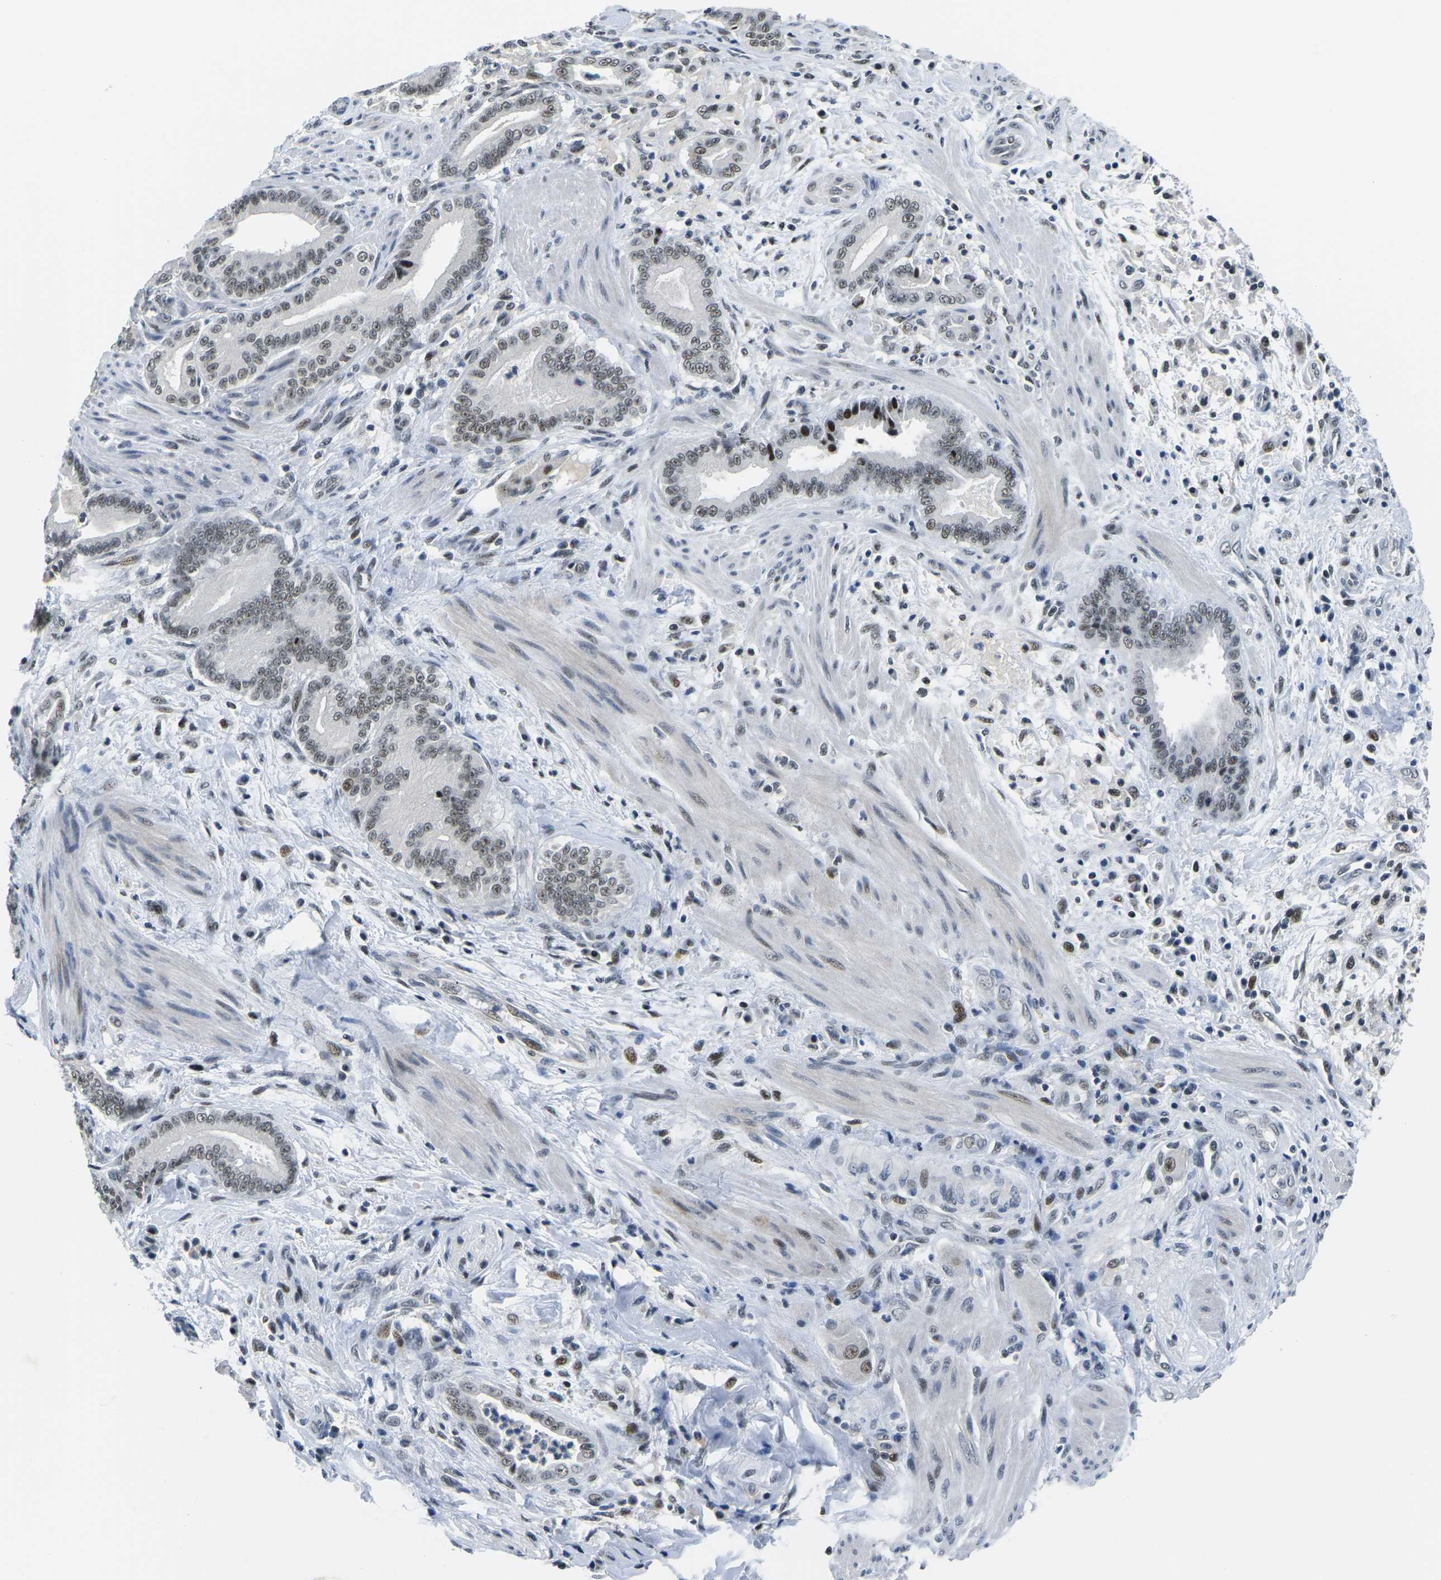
{"staining": {"intensity": "moderate", "quantity": "<25%", "location": "nuclear"}, "tissue": "pancreatic cancer", "cell_type": "Tumor cells", "image_type": "cancer", "snomed": [{"axis": "morphology", "description": "Normal tissue, NOS"}, {"axis": "morphology", "description": "Adenocarcinoma, NOS"}, {"axis": "topography", "description": "Pancreas"}], "caption": "Protein analysis of adenocarcinoma (pancreatic) tissue shows moderate nuclear expression in approximately <25% of tumor cells.", "gene": "PRPF8", "patient": {"sex": "male", "age": 63}}